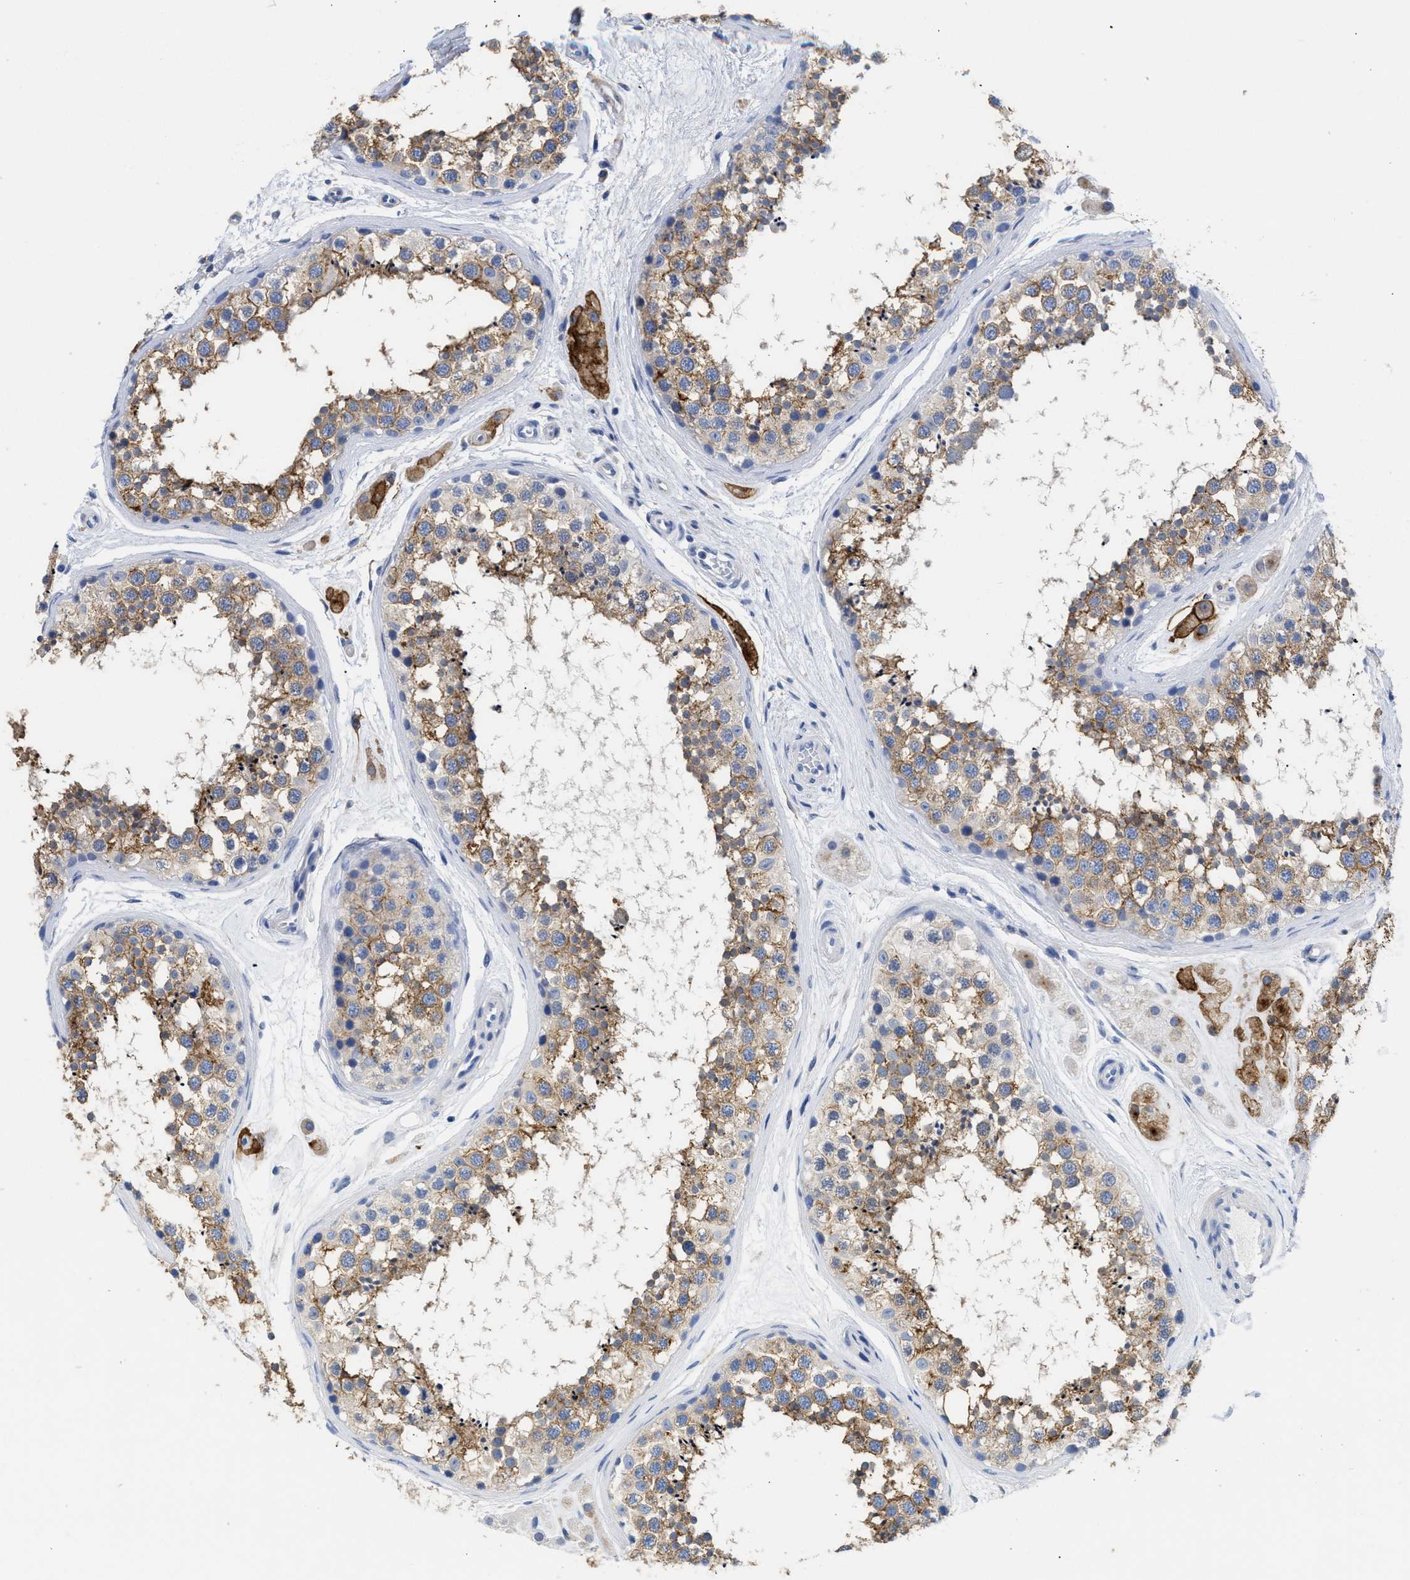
{"staining": {"intensity": "strong", "quantity": ">75%", "location": "cytoplasmic/membranous"}, "tissue": "testis", "cell_type": "Cells in seminiferous ducts", "image_type": "normal", "snomed": [{"axis": "morphology", "description": "Normal tissue, NOS"}, {"axis": "topography", "description": "Testis"}], "caption": "Strong cytoplasmic/membranous positivity is identified in approximately >75% of cells in seminiferous ducts in unremarkable testis.", "gene": "DLC1", "patient": {"sex": "male", "age": 56}}